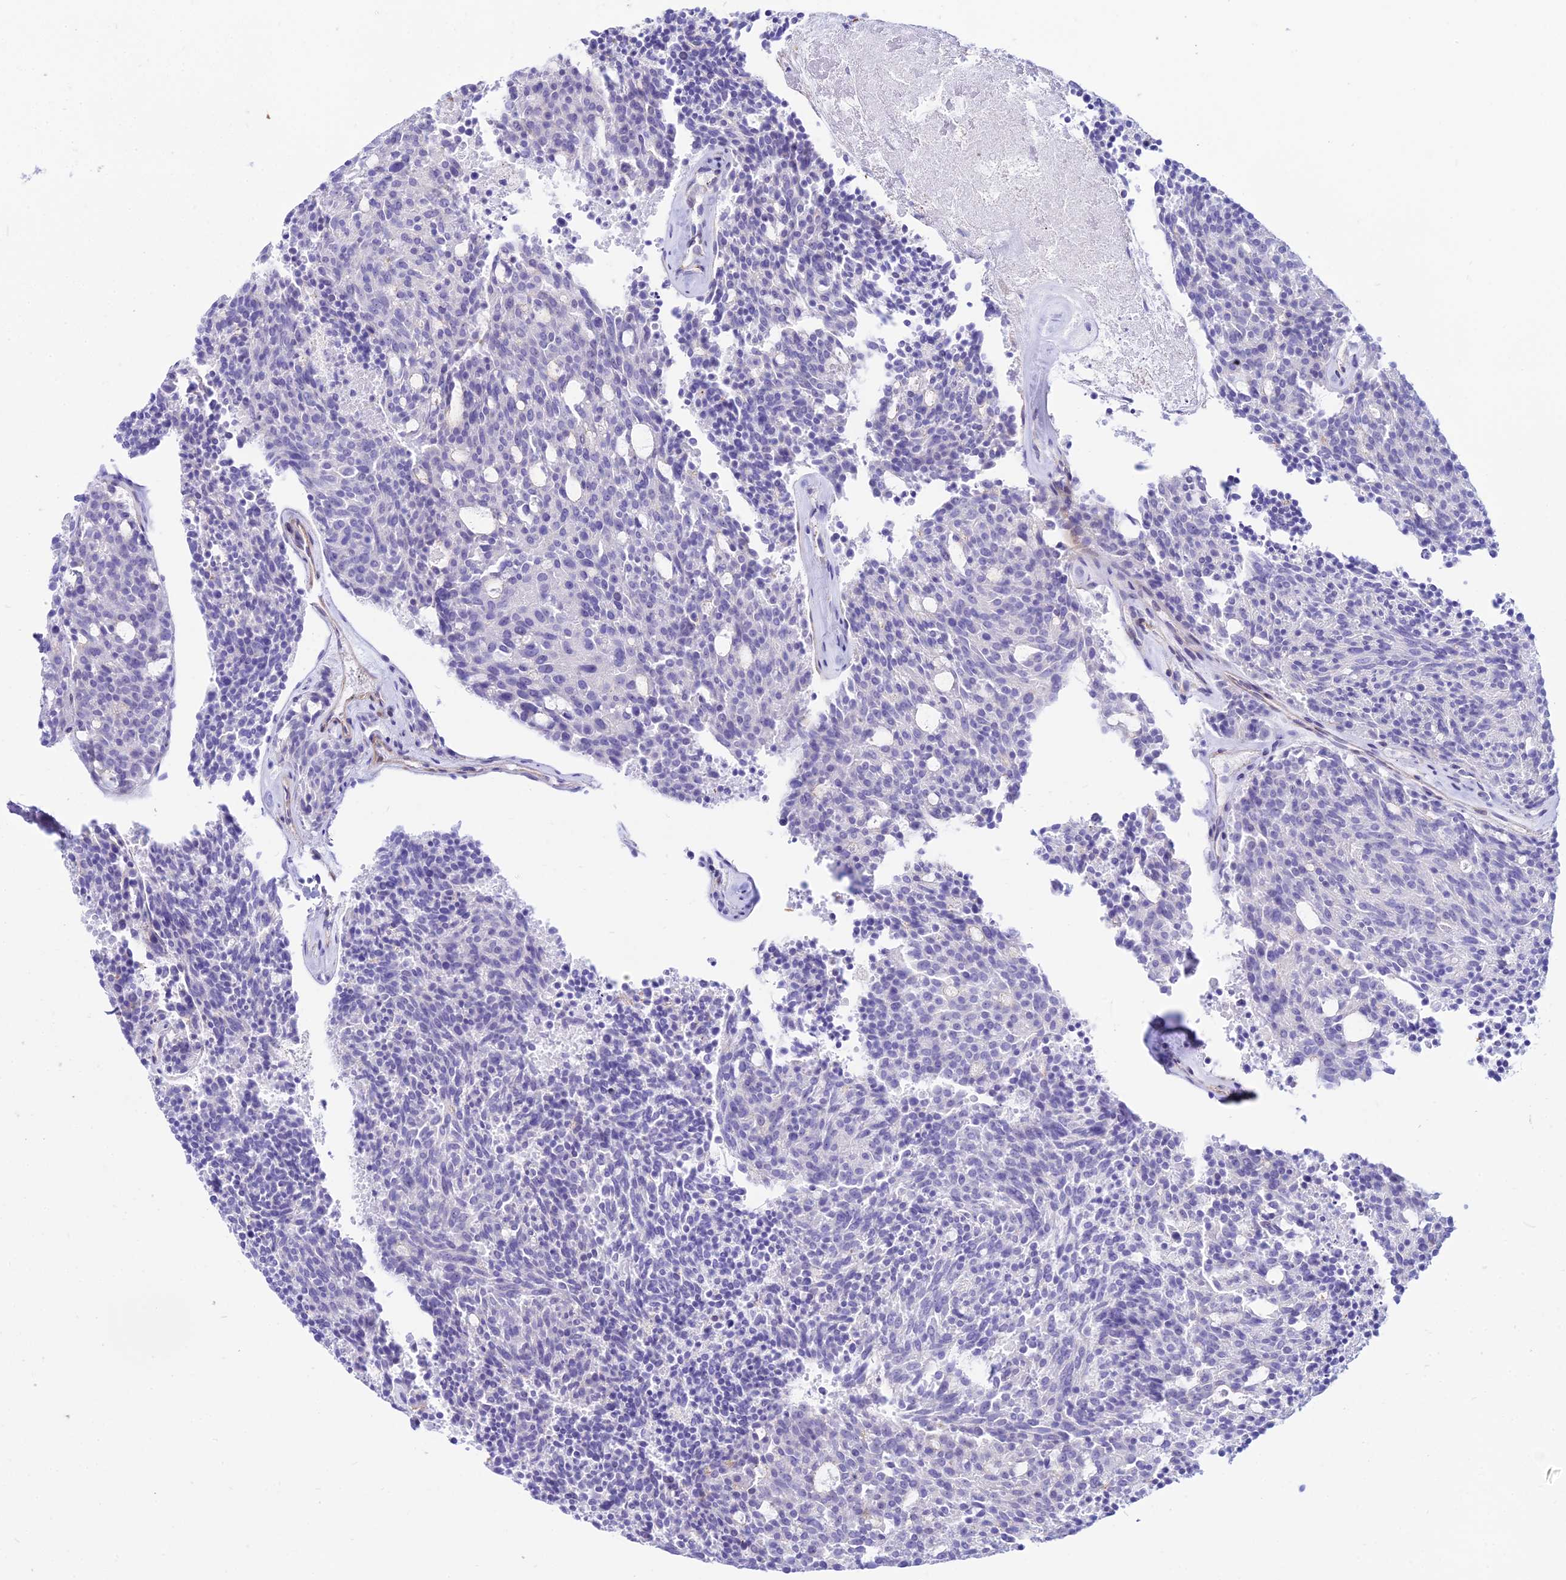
{"staining": {"intensity": "negative", "quantity": "none", "location": "none"}, "tissue": "carcinoid", "cell_type": "Tumor cells", "image_type": "cancer", "snomed": [{"axis": "morphology", "description": "Carcinoid, malignant, NOS"}, {"axis": "topography", "description": "Pancreas"}], "caption": "Micrograph shows no significant protein expression in tumor cells of malignant carcinoid. (DAB (3,3'-diaminobenzidine) immunohistochemistry, high magnification).", "gene": "DLX1", "patient": {"sex": "female", "age": 54}}